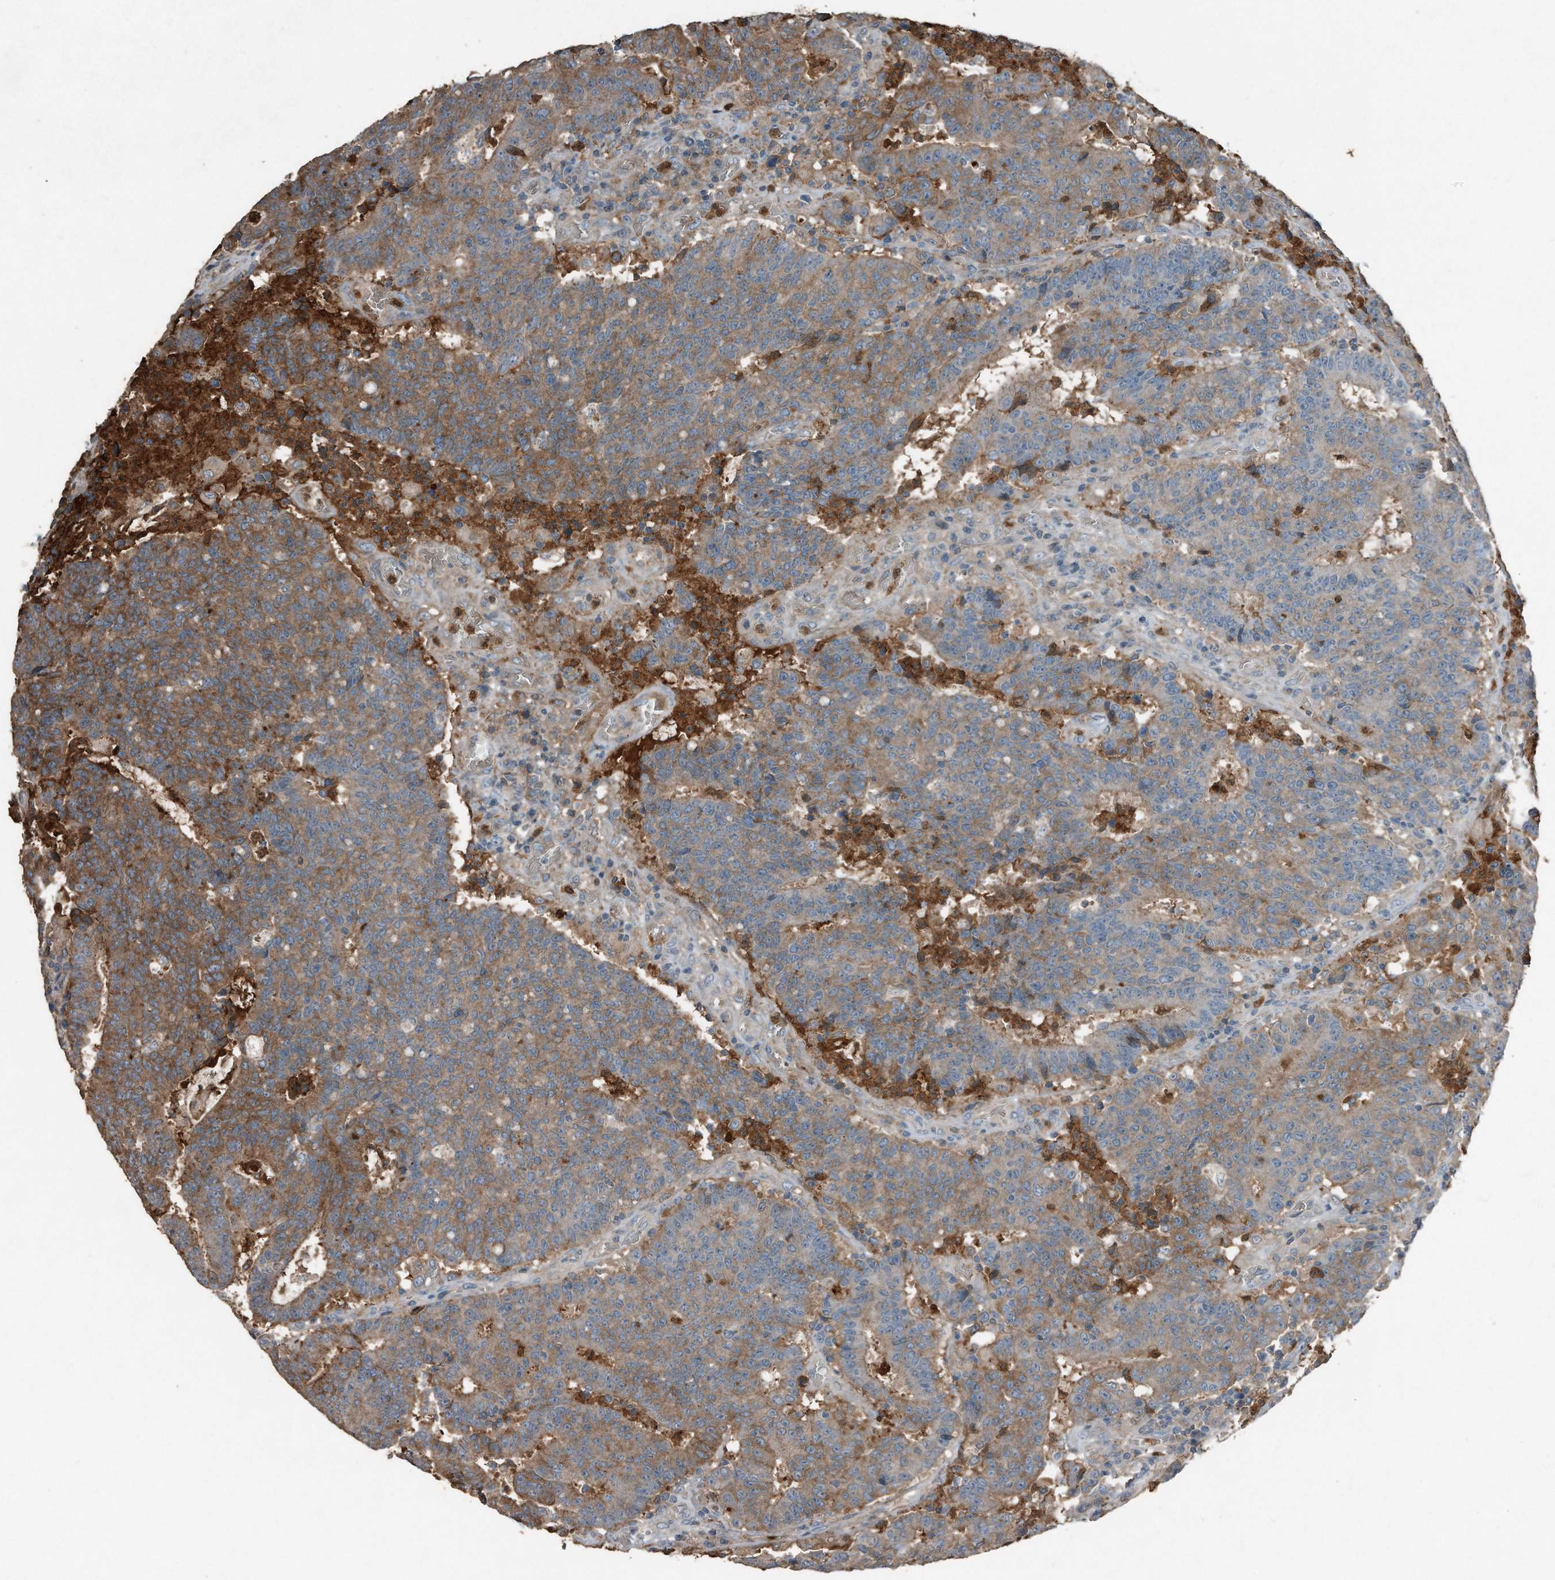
{"staining": {"intensity": "moderate", "quantity": ">75%", "location": "cytoplasmic/membranous"}, "tissue": "colorectal cancer", "cell_type": "Tumor cells", "image_type": "cancer", "snomed": [{"axis": "morphology", "description": "Adenocarcinoma, NOS"}, {"axis": "topography", "description": "Colon"}], "caption": "Immunohistochemistry (IHC) micrograph of neoplastic tissue: adenocarcinoma (colorectal) stained using immunohistochemistry (IHC) demonstrates medium levels of moderate protein expression localized specifically in the cytoplasmic/membranous of tumor cells, appearing as a cytoplasmic/membranous brown color.", "gene": "C9", "patient": {"sex": "female", "age": 75}}